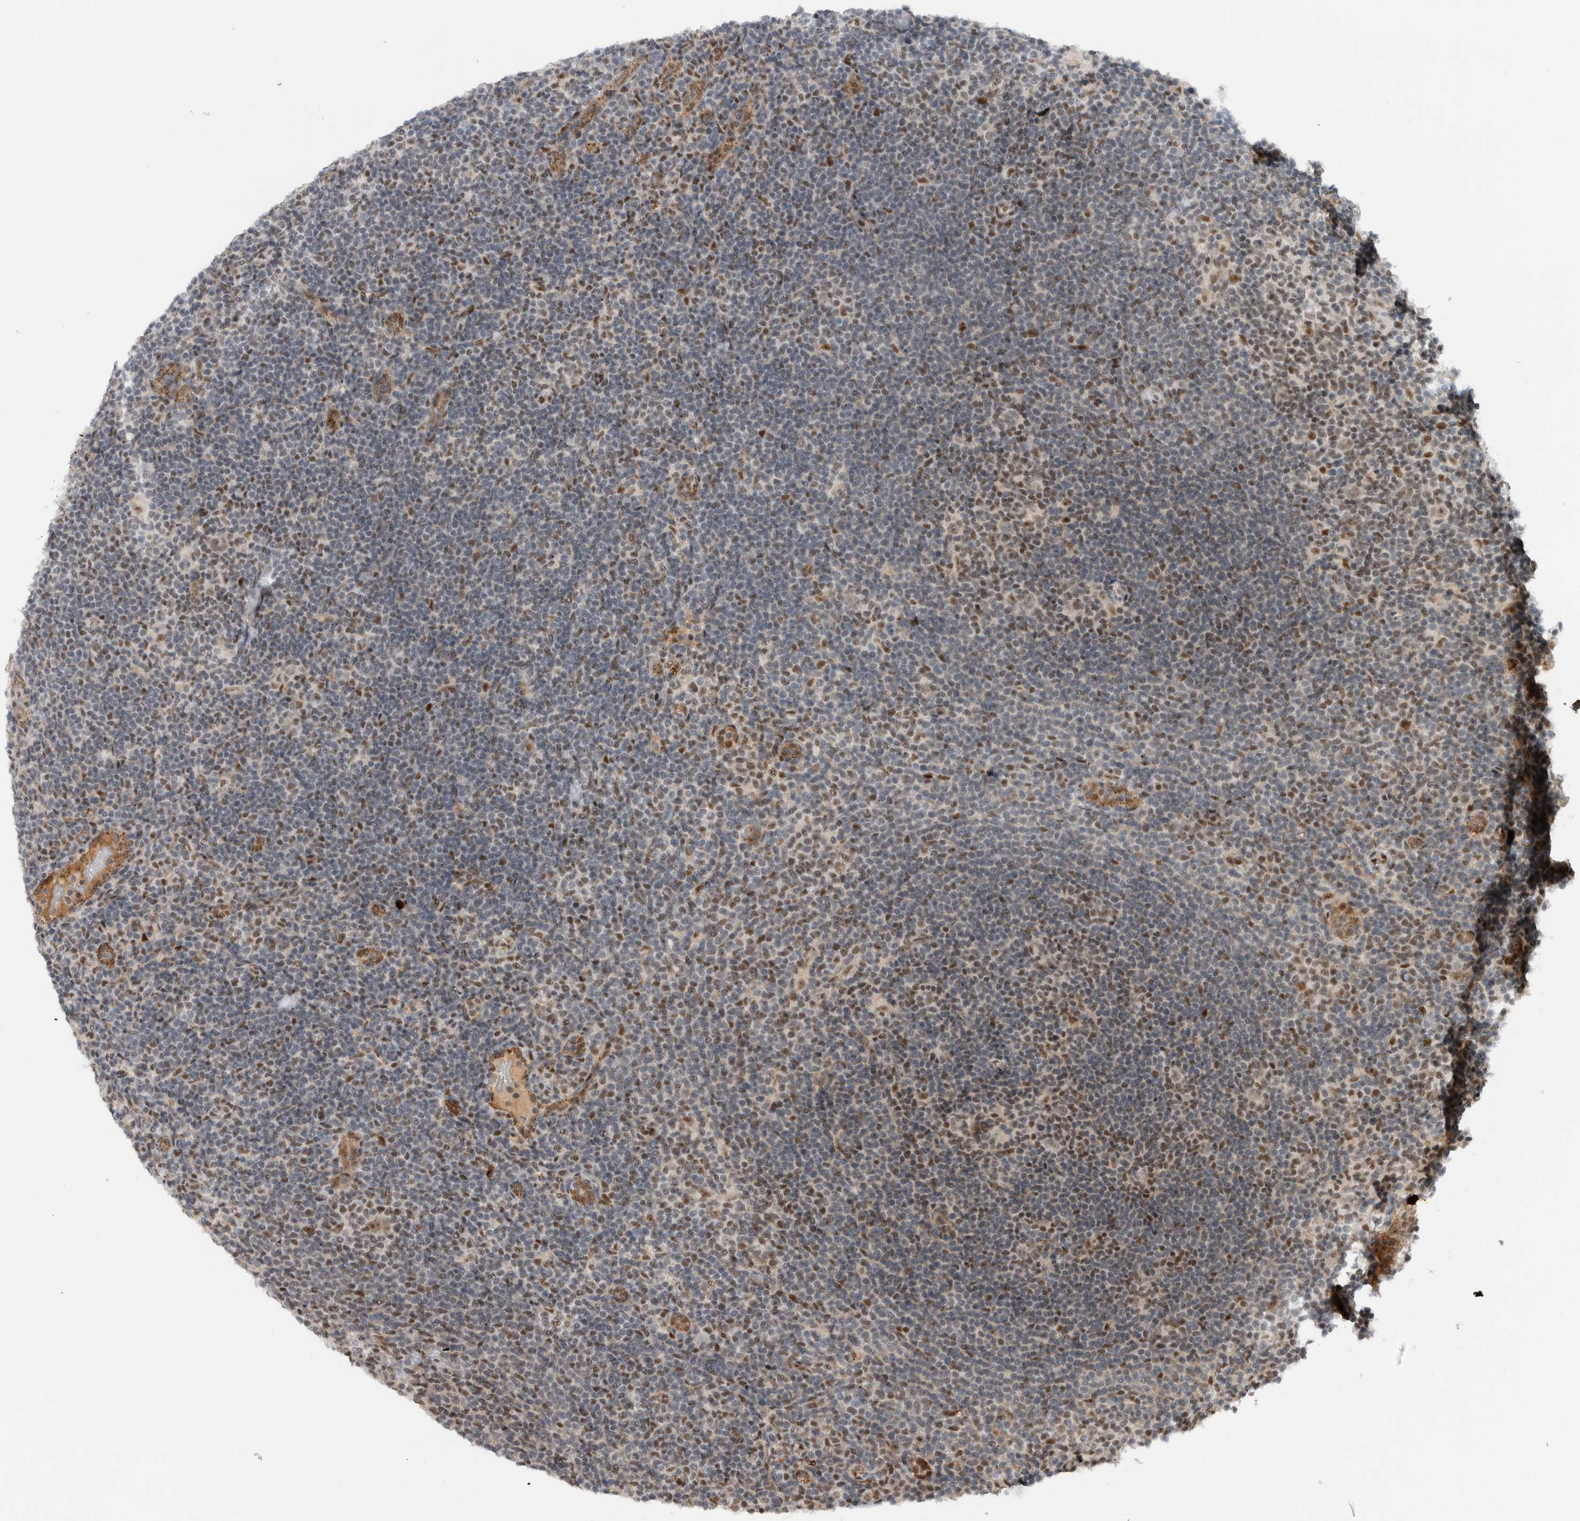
{"staining": {"intensity": "weak", "quantity": "25%-75%", "location": "nuclear"}, "tissue": "lymphoma", "cell_type": "Tumor cells", "image_type": "cancer", "snomed": [{"axis": "morphology", "description": "Hodgkin's disease, NOS"}, {"axis": "topography", "description": "Lymph node"}], "caption": "A photomicrograph of human lymphoma stained for a protein reveals weak nuclear brown staining in tumor cells.", "gene": "ZFP91", "patient": {"sex": "female", "age": 57}}